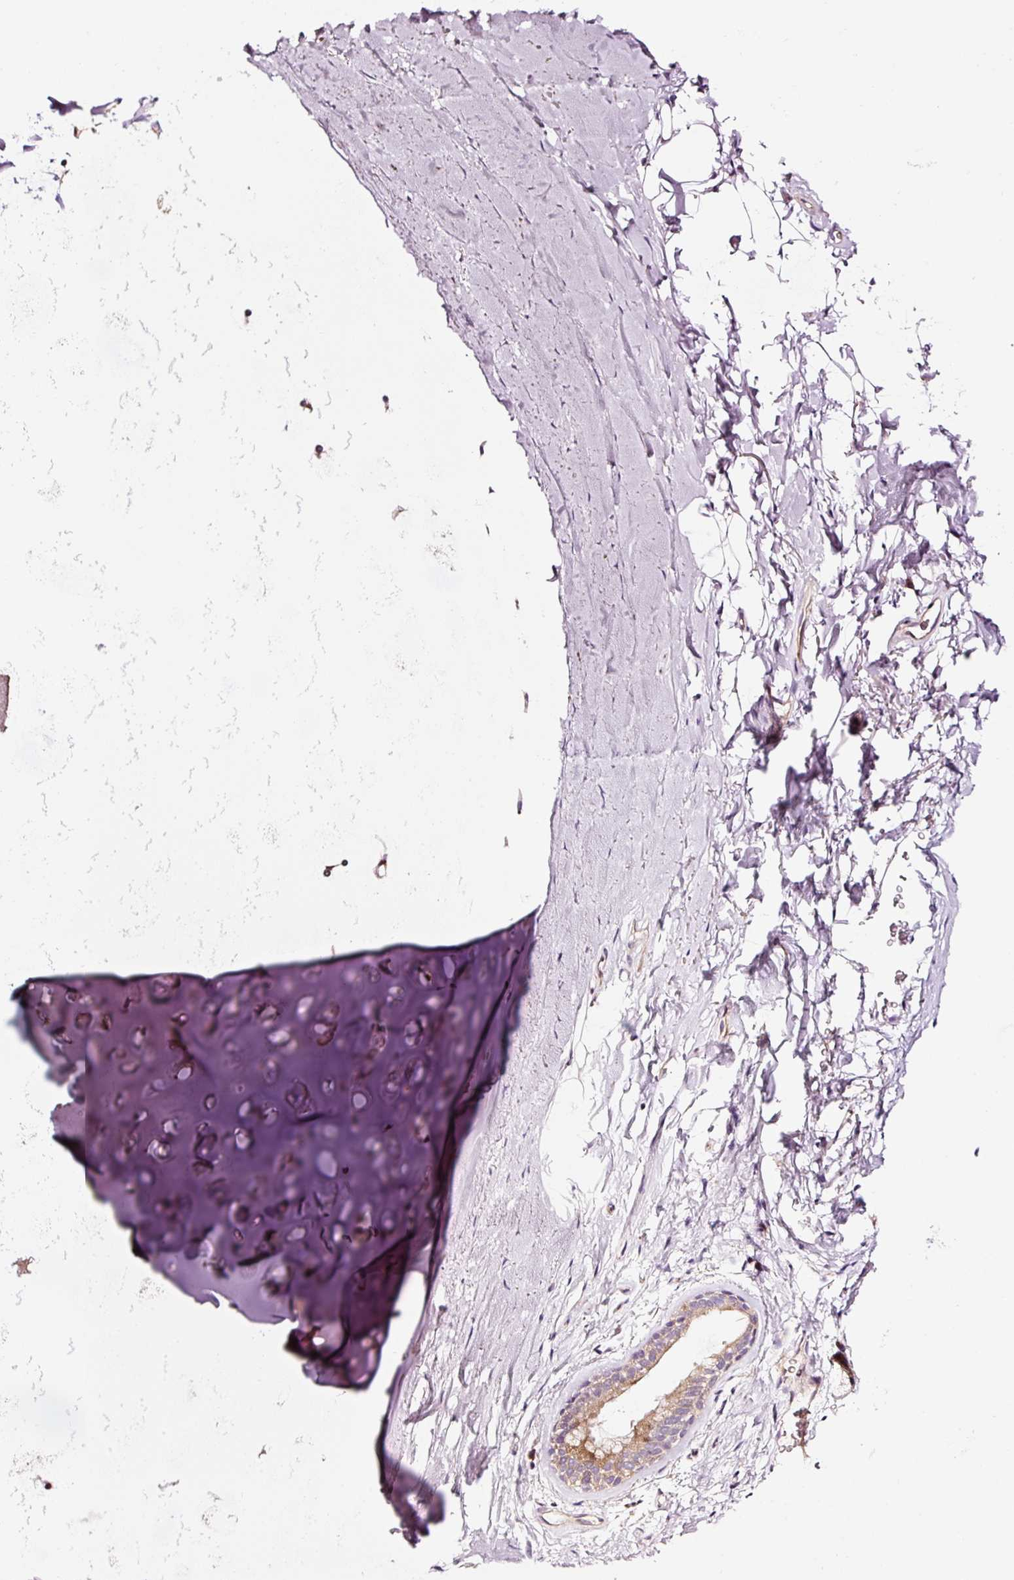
{"staining": {"intensity": "negative", "quantity": "none", "location": "none"}, "tissue": "adipose tissue", "cell_type": "Adipocytes", "image_type": "normal", "snomed": [{"axis": "morphology", "description": "Normal tissue, NOS"}, {"axis": "morphology", "description": "Squamous cell carcinoma, NOS"}, {"axis": "topography", "description": "Bronchus"}, {"axis": "topography", "description": "Lung"}], "caption": "Immunohistochemistry (IHC) image of unremarkable adipose tissue: human adipose tissue stained with DAB (3,3'-diaminobenzidine) displays no significant protein staining in adipocytes. (Stains: DAB (3,3'-diaminobenzidine) immunohistochemistry (IHC) with hematoxylin counter stain, Microscopy: brightfield microscopy at high magnification).", "gene": "NAPA", "patient": {"sex": "female", "age": 70}}